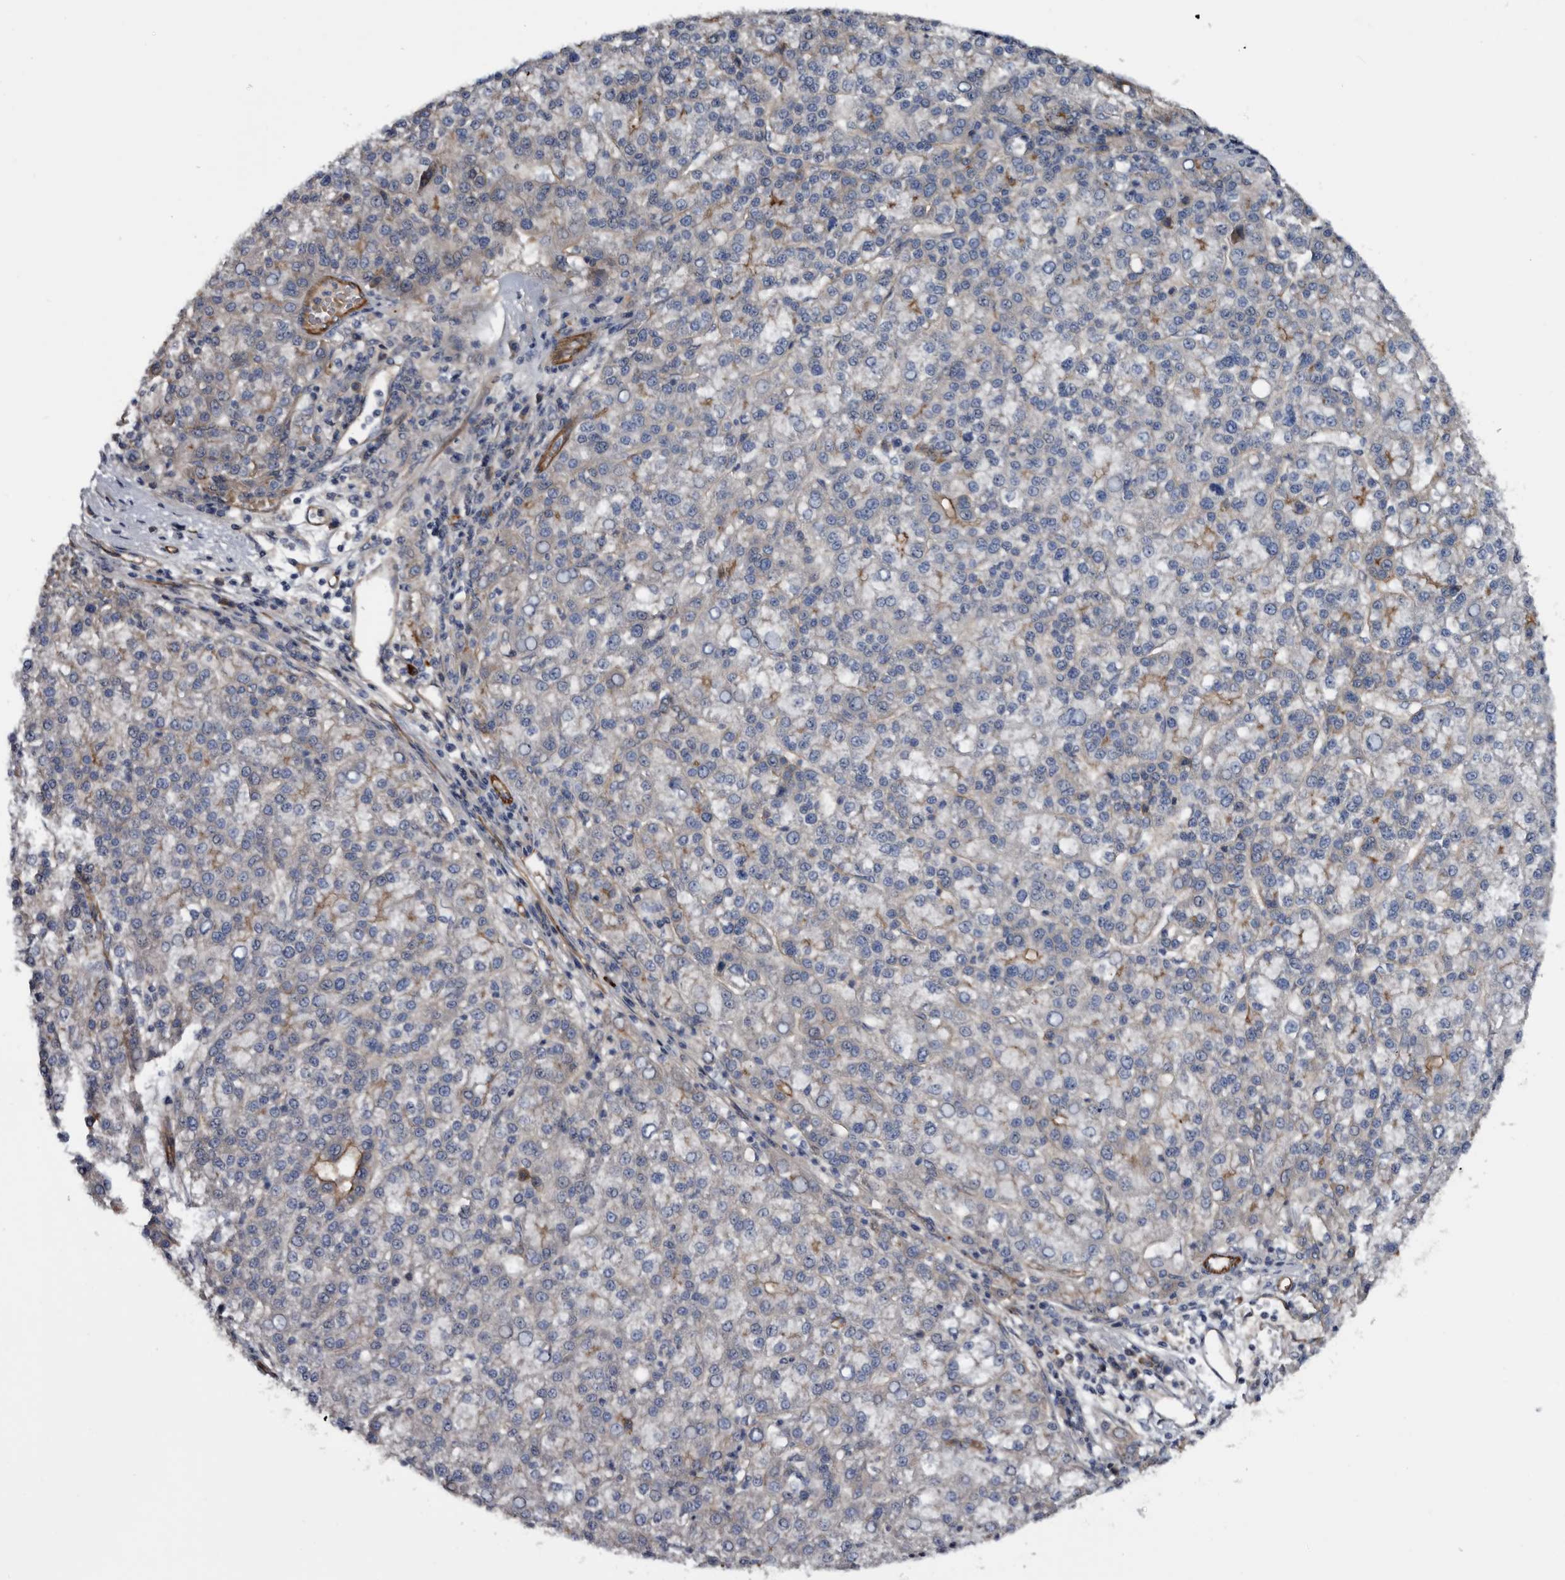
{"staining": {"intensity": "moderate", "quantity": "<25%", "location": "cytoplasmic/membranous"}, "tissue": "liver cancer", "cell_type": "Tumor cells", "image_type": "cancer", "snomed": [{"axis": "morphology", "description": "Carcinoma, Hepatocellular, NOS"}, {"axis": "topography", "description": "Liver"}], "caption": "Immunohistochemical staining of liver hepatocellular carcinoma shows low levels of moderate cytoplasmic/membranous expression in approximately <25% of tumor cells.", "gene": "TSPAN17", "patient": {"sex": "female", "age": 58}}